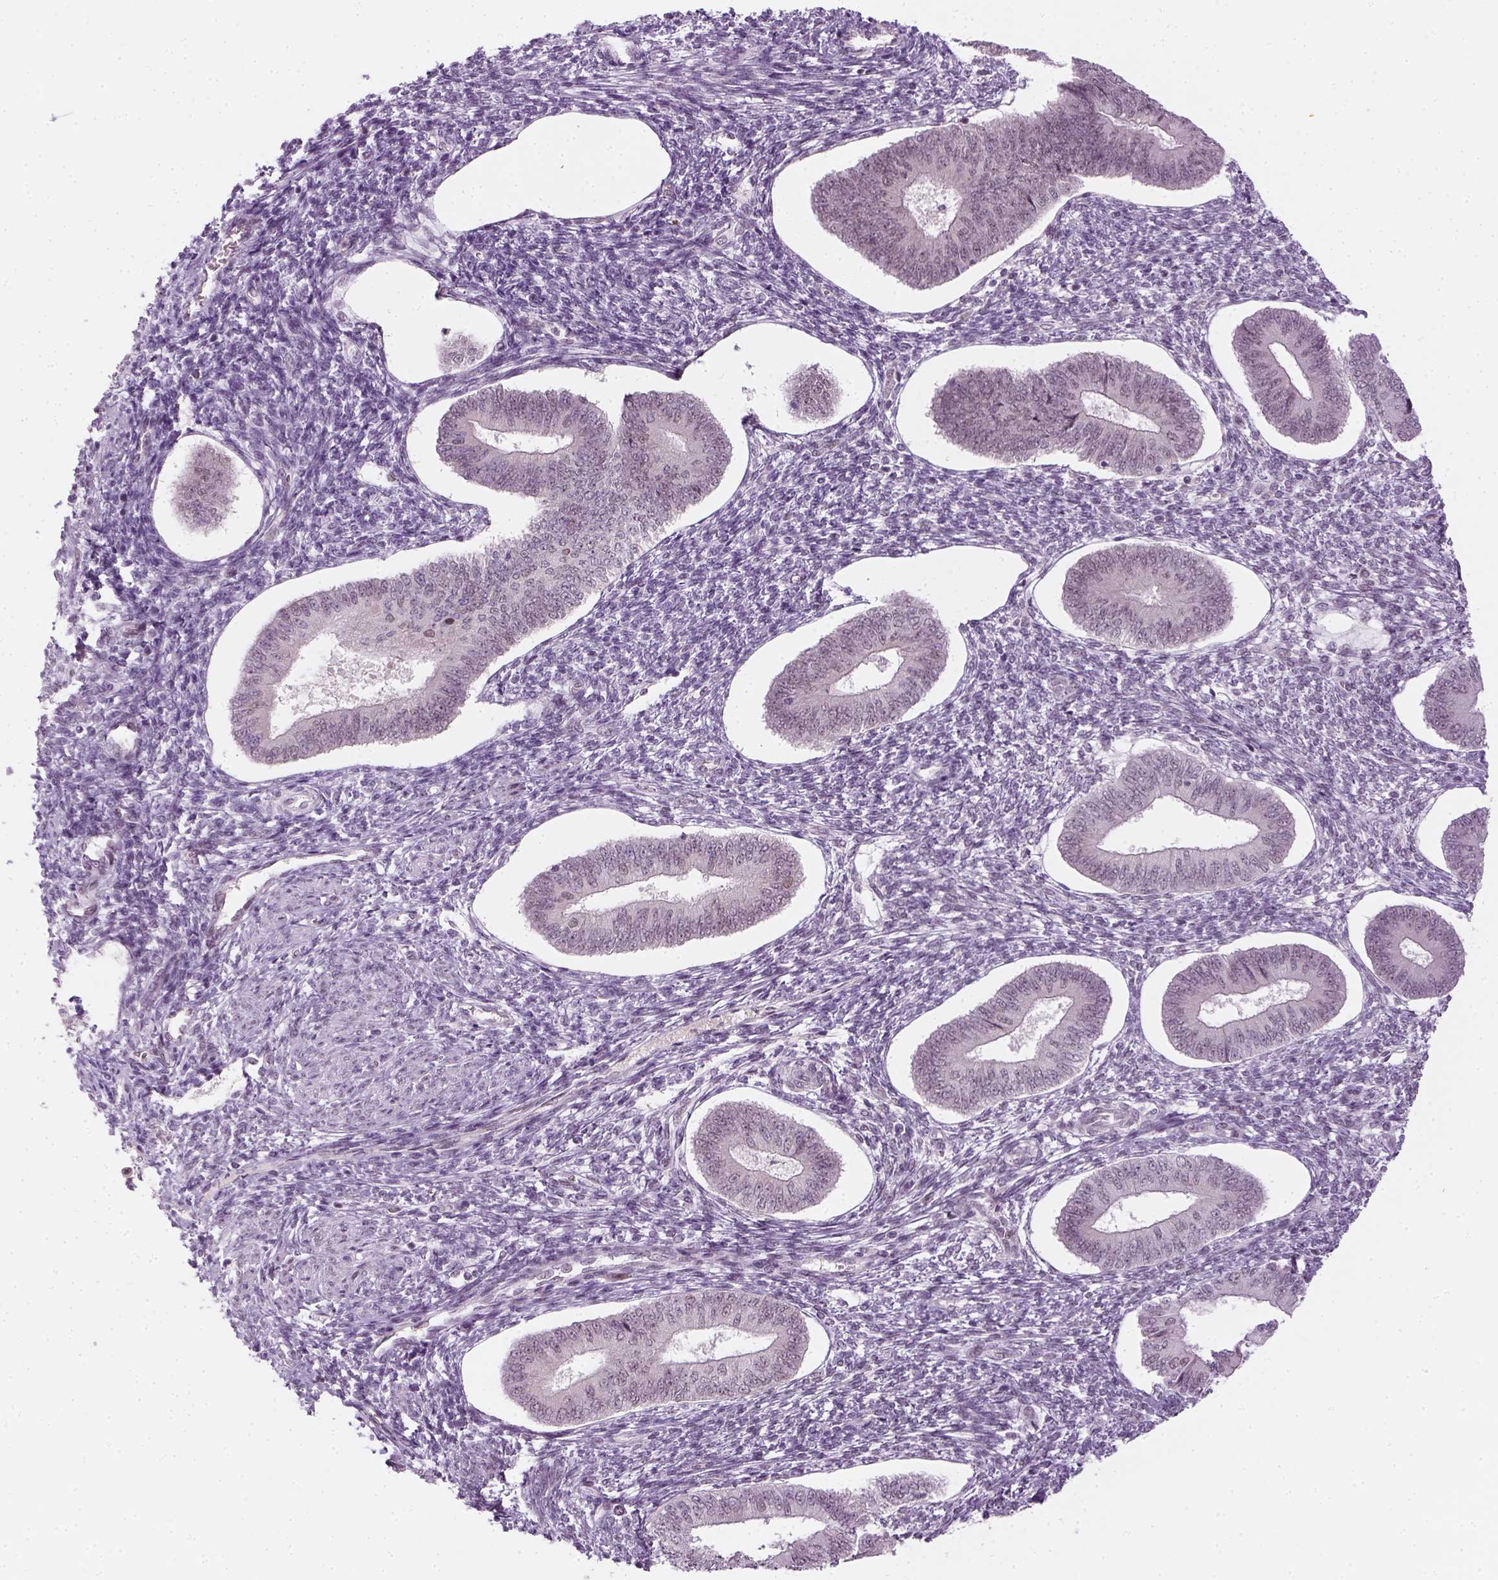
{"staining": {"intensity": "negative", "quantity": "none", "location": "none"}, "tissue": "endometrium", "cell_type": "Cells in endometrial stroma", "image_type": "normal", "snomed": [{"axis": "morphology", "description": "Normal tissue, NOS"}, {"axis": "topography", "description": "Endometrium"}], "caption": "Image shows no protein expression in cells in endometrial stroma of normal endometrium. (DAB immunohistochemistry visualized using brightfield microscopy, high magnification).", "gene": "MAGEB3", "patient": {"sex": "female", "age": 42}}